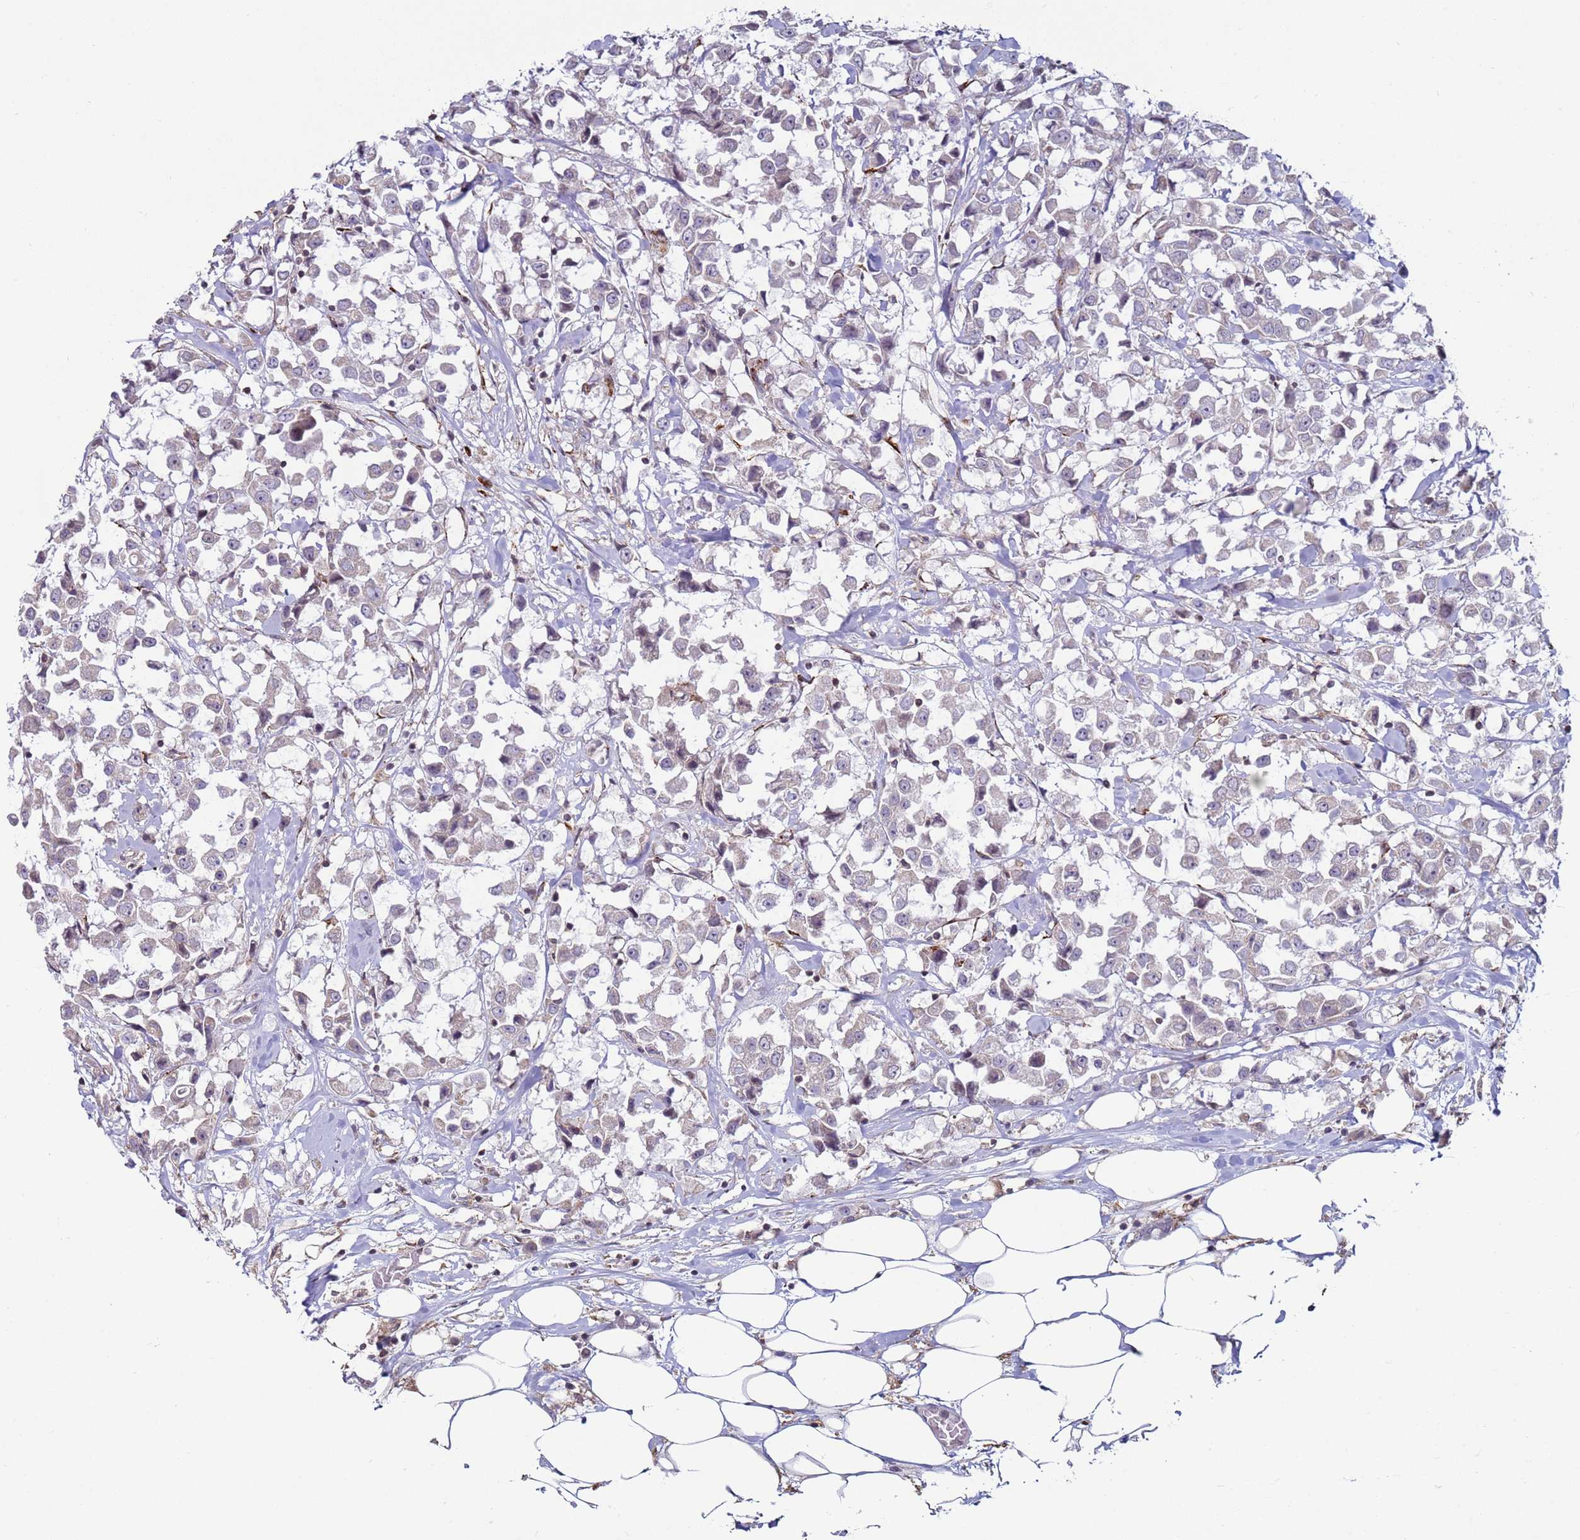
{"staining": {"intensity": "negative", "quantity": "none", "location": "none"}, "tissue": "breast cancer", "cell_type": "Tumor cells", "image_type": "cancer", "snomed": [{"axis": "morphology", "description": "Duct carcinoma"}, {"axis": "topography", "description": "Breast"}], "caption": "This image is of breast cancer stained with immunohistochemistry to label a protein in brown with the nuclei are counter-stained blue. There is no staining in tumor cells. The staining was performed using DAB to visualize the protein expression in brown, while the nuclei were stained in blue with hematoxylin (Magnification: 20x).", "gene": "SNAPC4", "patient": {"sex": "female", "age": 61}}